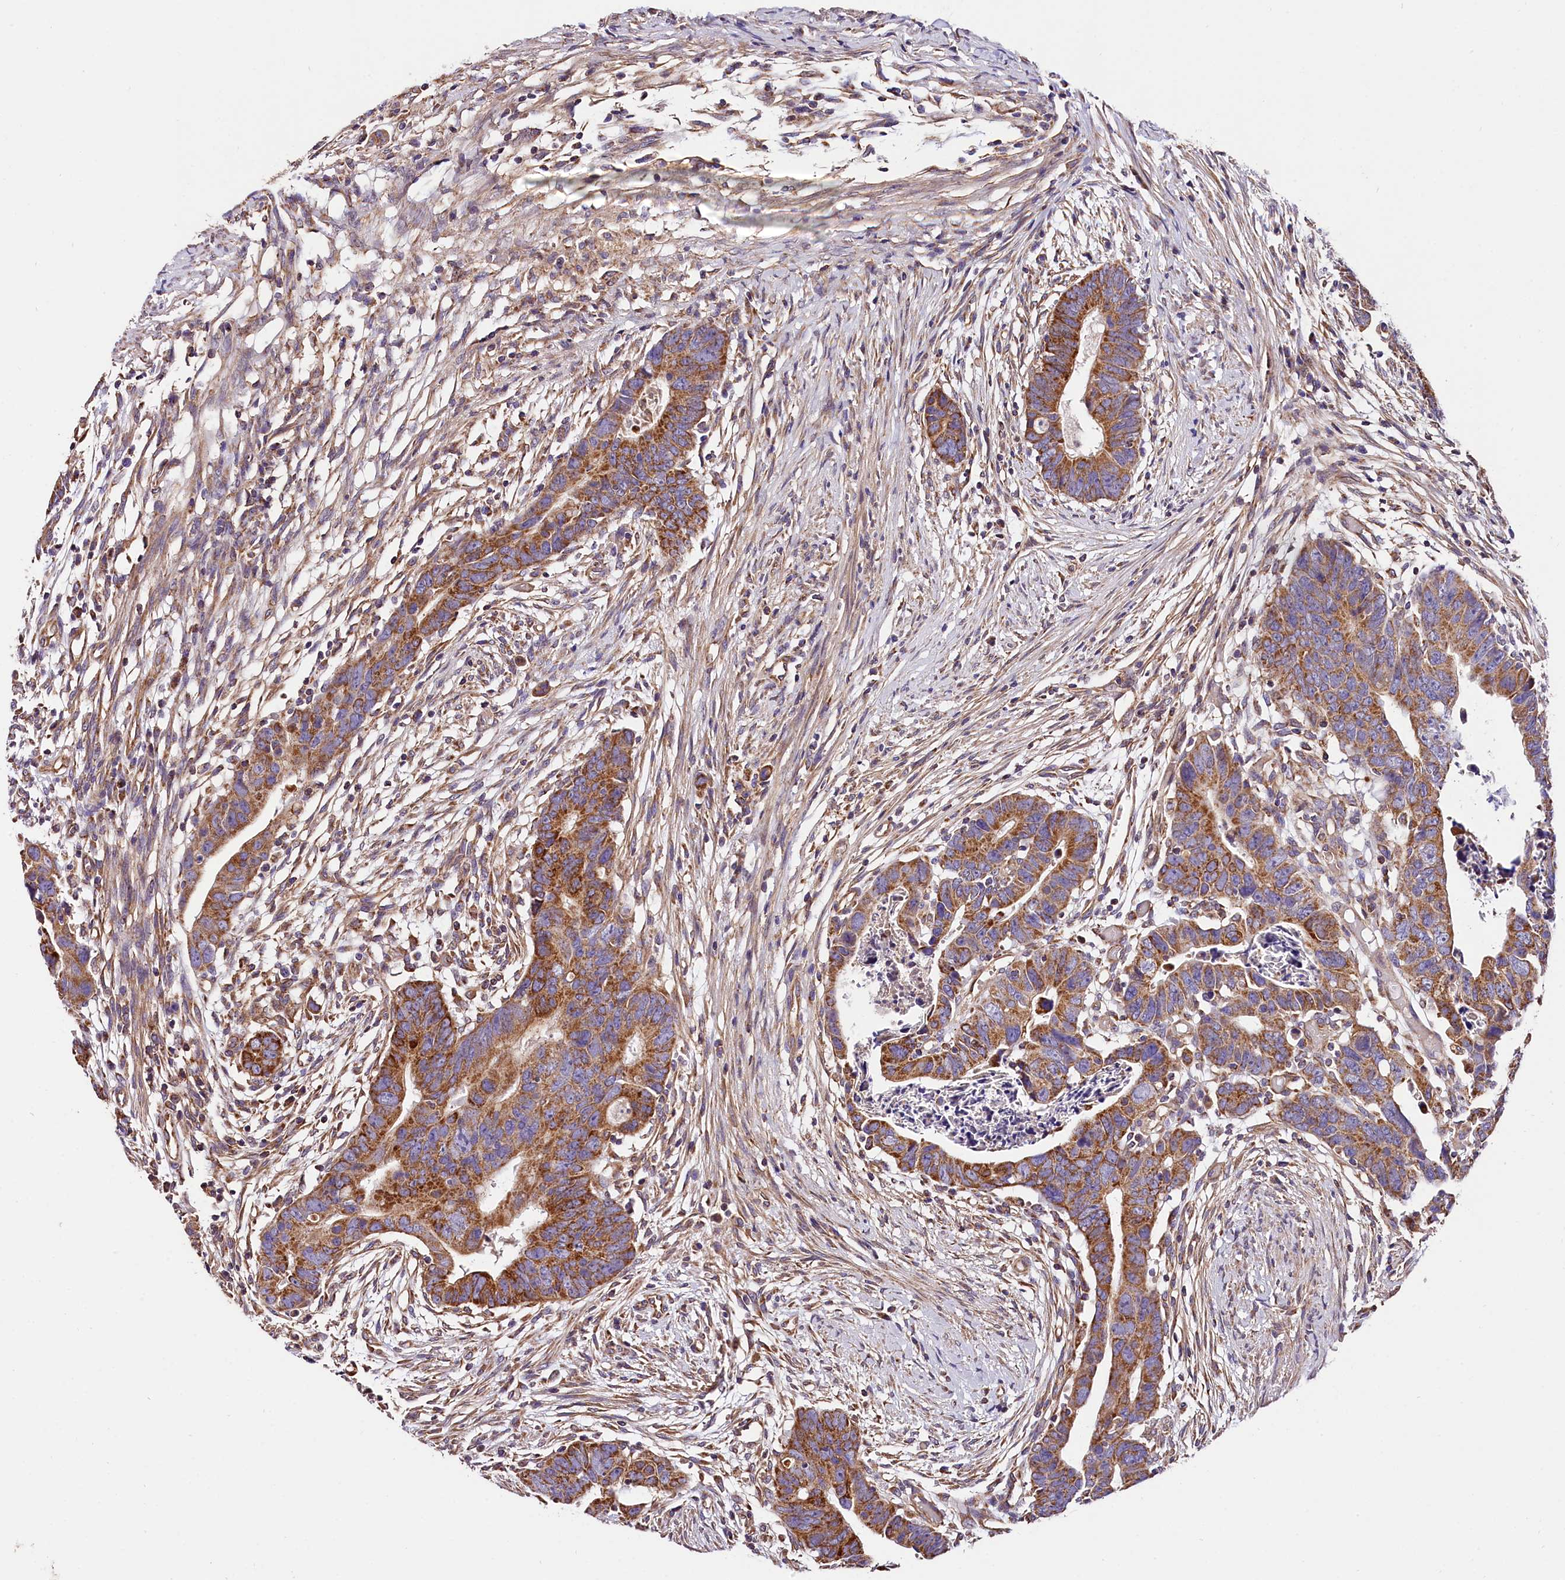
{"staining": {"intensity": "moderate", "quantity": ">75%", "location": "cytoplasmic/membranous"}, "tissue": "colorectal cancer", "cell_type": "Tumor cells", "image_type": "cancer", "snomed": [{"axis": "morphology", "description": "Adenocarcinoma, NOS"}, {"axis": "topography", "description": "Rectum"}], "caption": "Protein expression analysis of human colorectal cancer (adenocarcinoma) reveals moderate cytoplasmic/membranous expression in about >75% of tumor cells.", "gene": "ACAA2", "patient": {"sex": "female", "age": 65}}